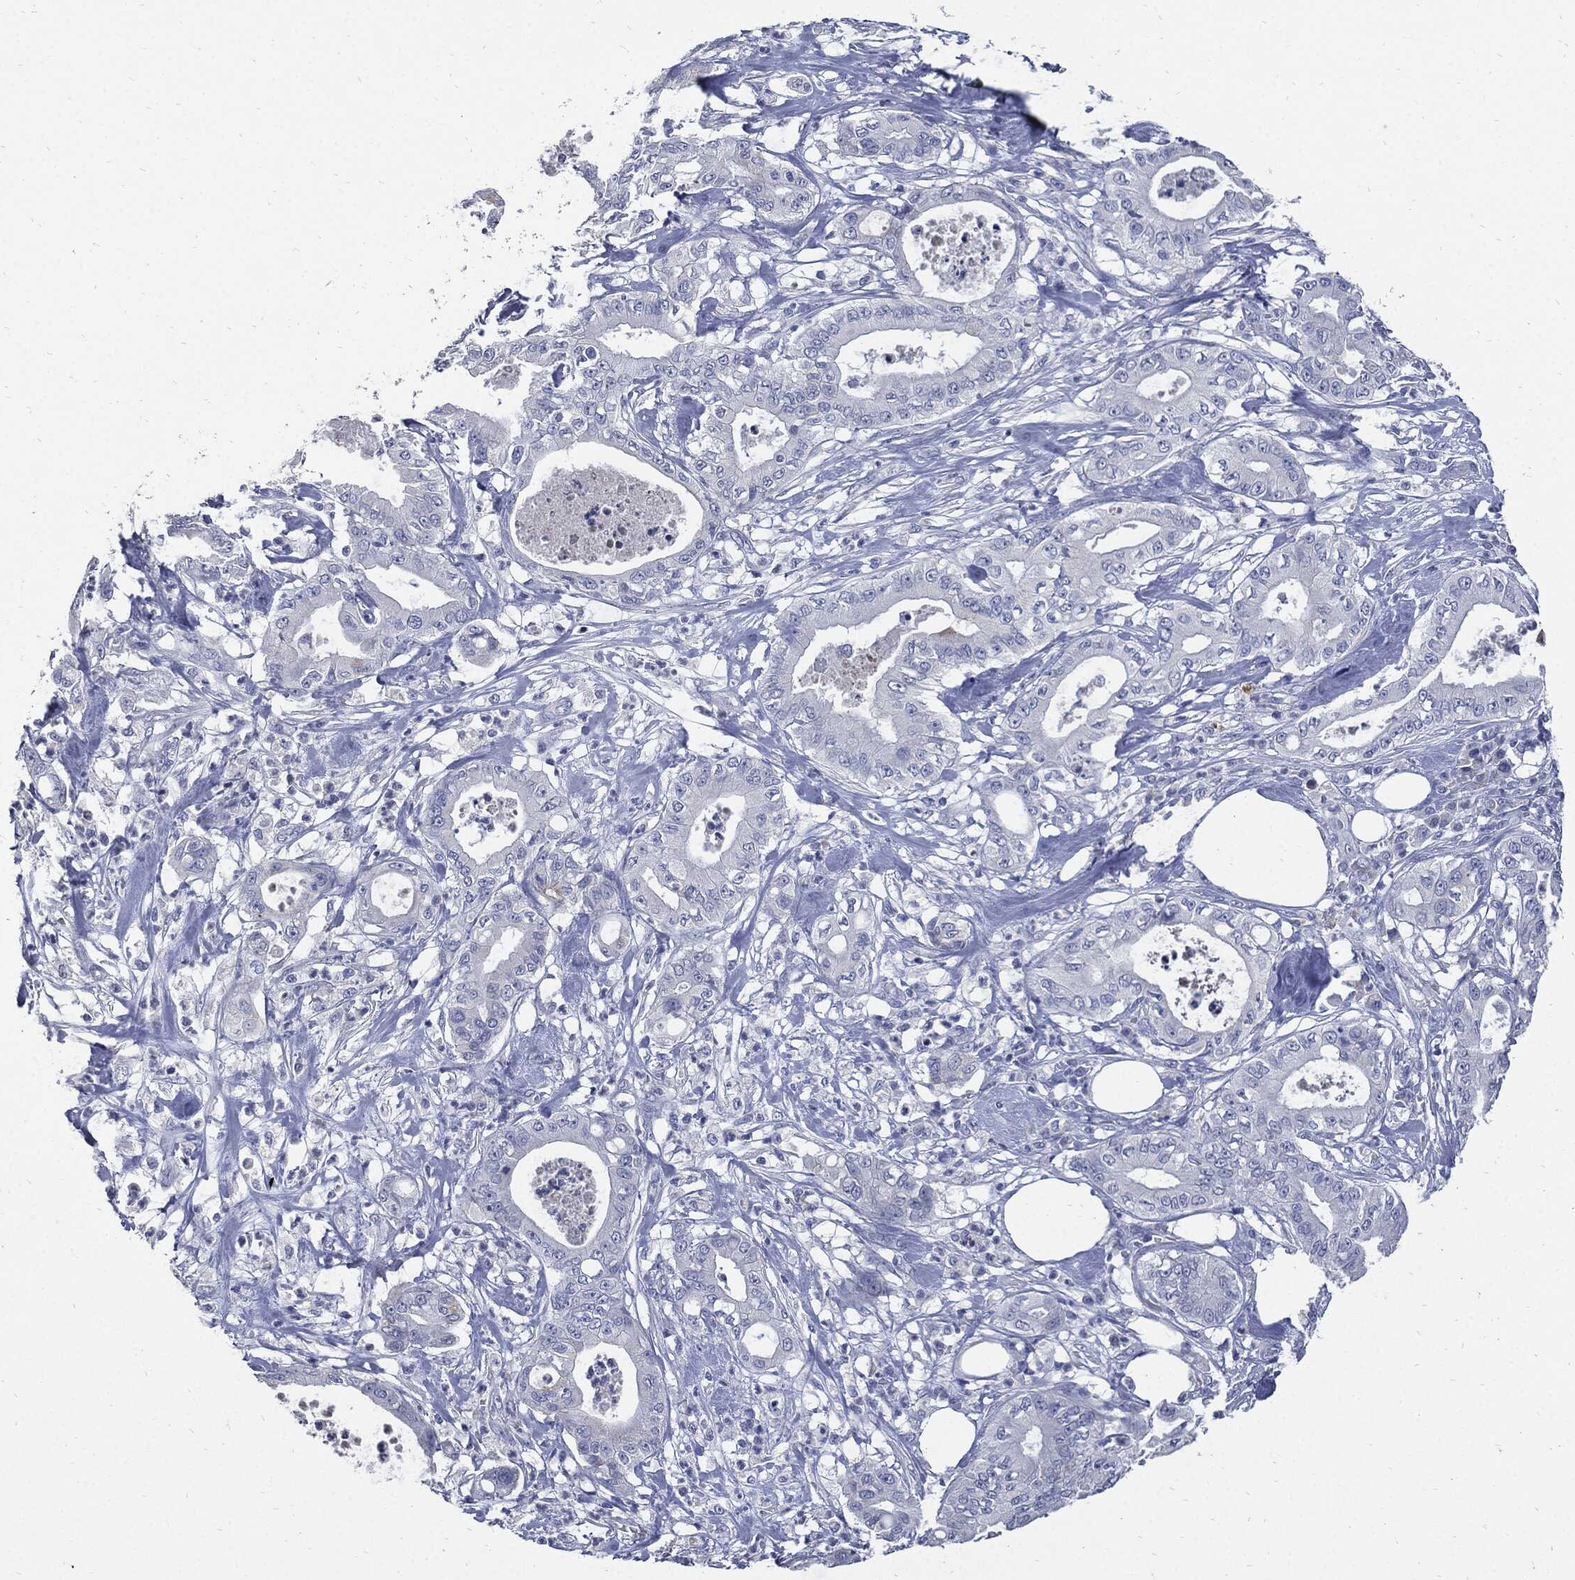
{"staining": {"intensity": "negative", "quantity": "none", "location": "none"}, "tissue": "pancreatic cancer", "cell_type": "Tumor cells", "image_type": "cancer", "snomed": [{"axis": "morphology", "description": "Adenocarcinoma, NOS"}, {"axis": "topography", "description": "Pancreas"}], "caption": "Protein analysis of pancreatic cancer (adenocarcinoma) reveals no significant staining in tumor cells. (IHC, brightfield microscopy, high magnification).", "gene": "CPE", "patient": {"sex": "male", "age": 71}}